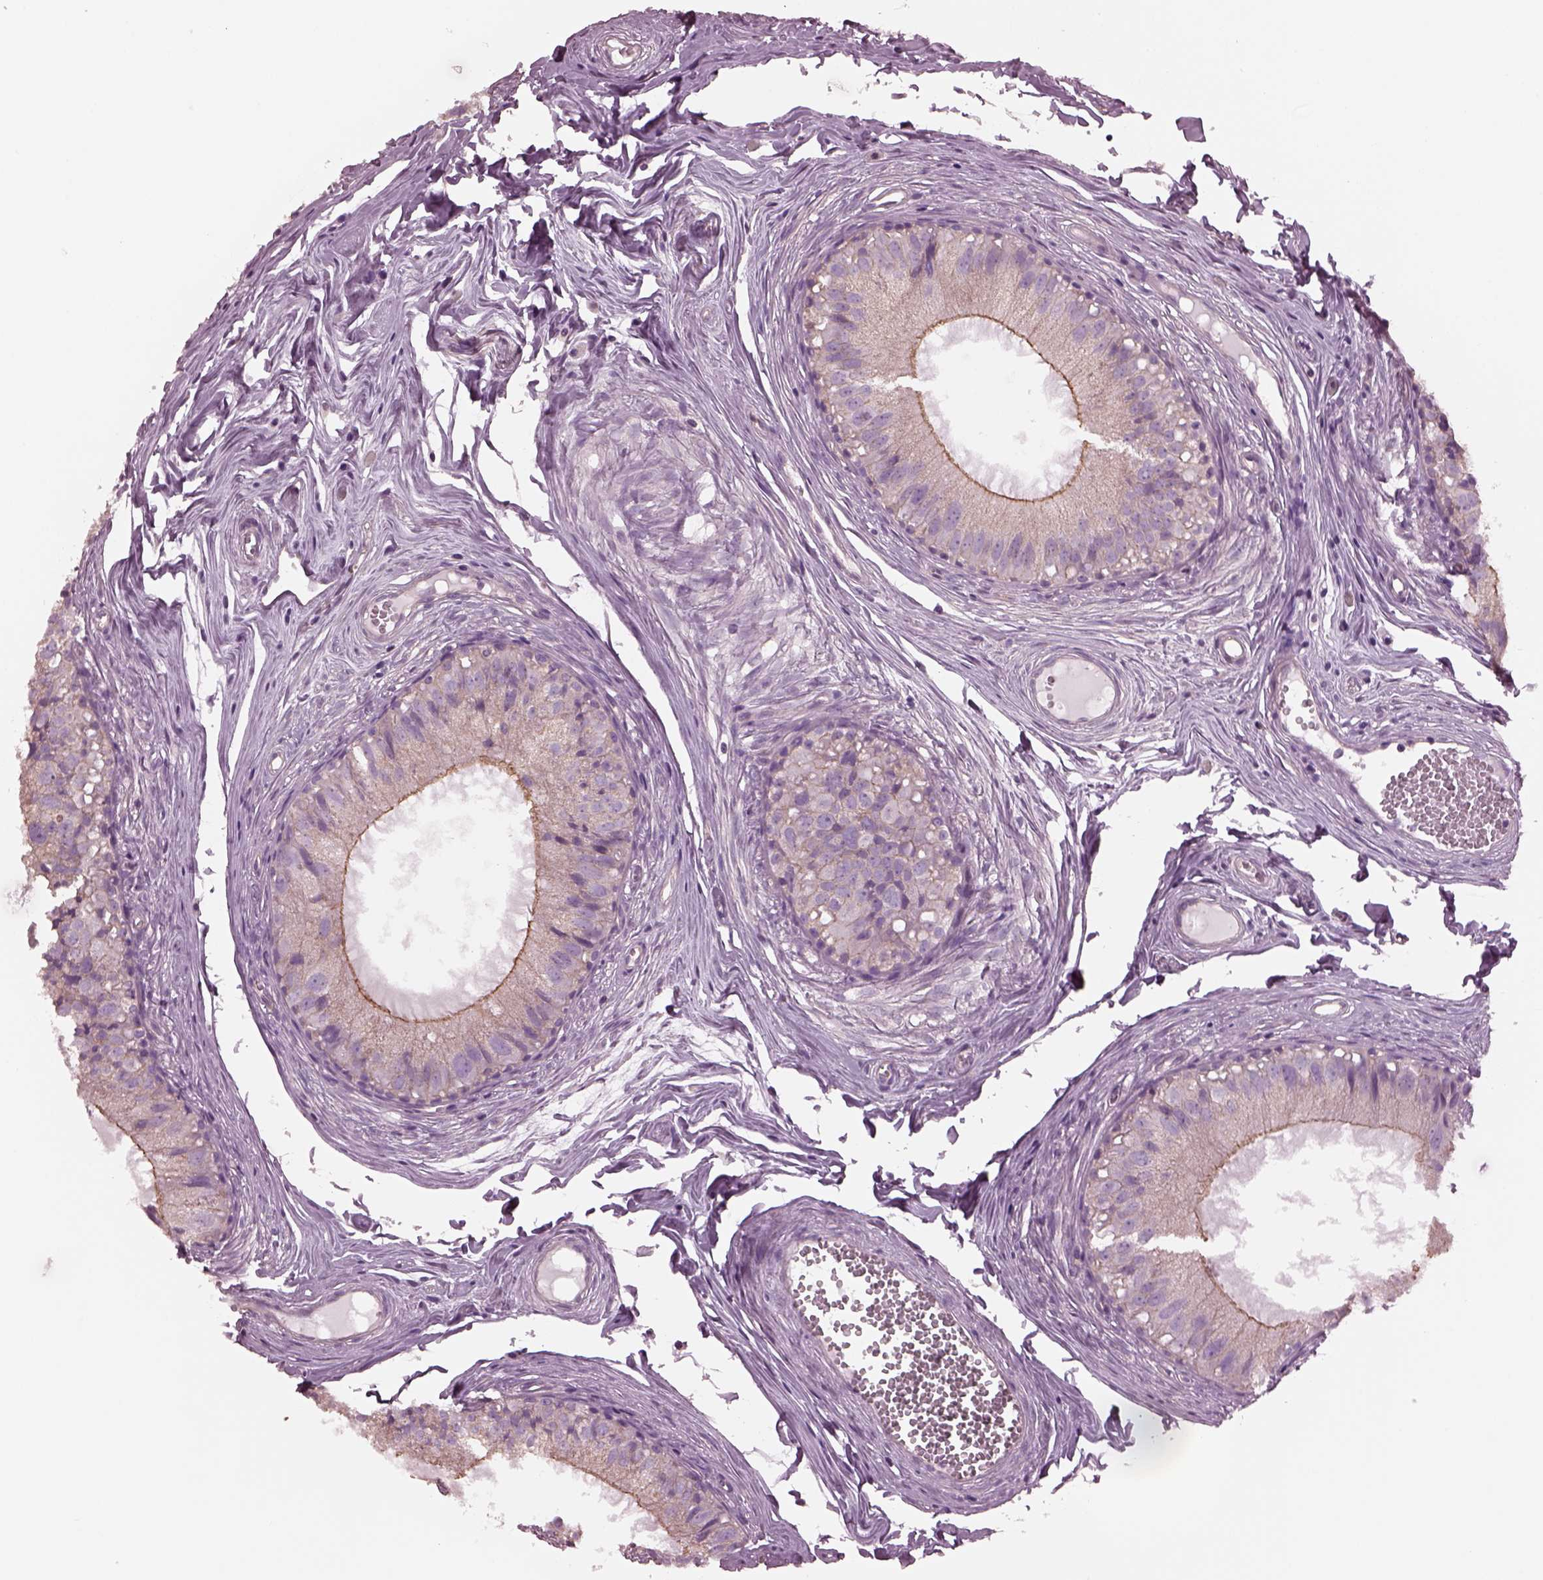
{"staining": {"intensity": "moderate", "quantity": ">75%", "location": "cytoplasmic/membranous"}, "tissue": "epididymis", "cell_type": "Glandular cells", "image_type": "normal", "snomed": [{"axis": "morphology", "description": "Normal tissue, NOS"}, {"axis": "topography", "description": "Epididymis"}], "caption": "A histopathology image showing moderate cytoplasmic/membranous positivity in approximately >75% of glandular cells in unremarkable epididymis, as visualized by brown immunohistochemical staining.", "gene": "ODAD1", "patient": {"sex": "male", "age": 45}}